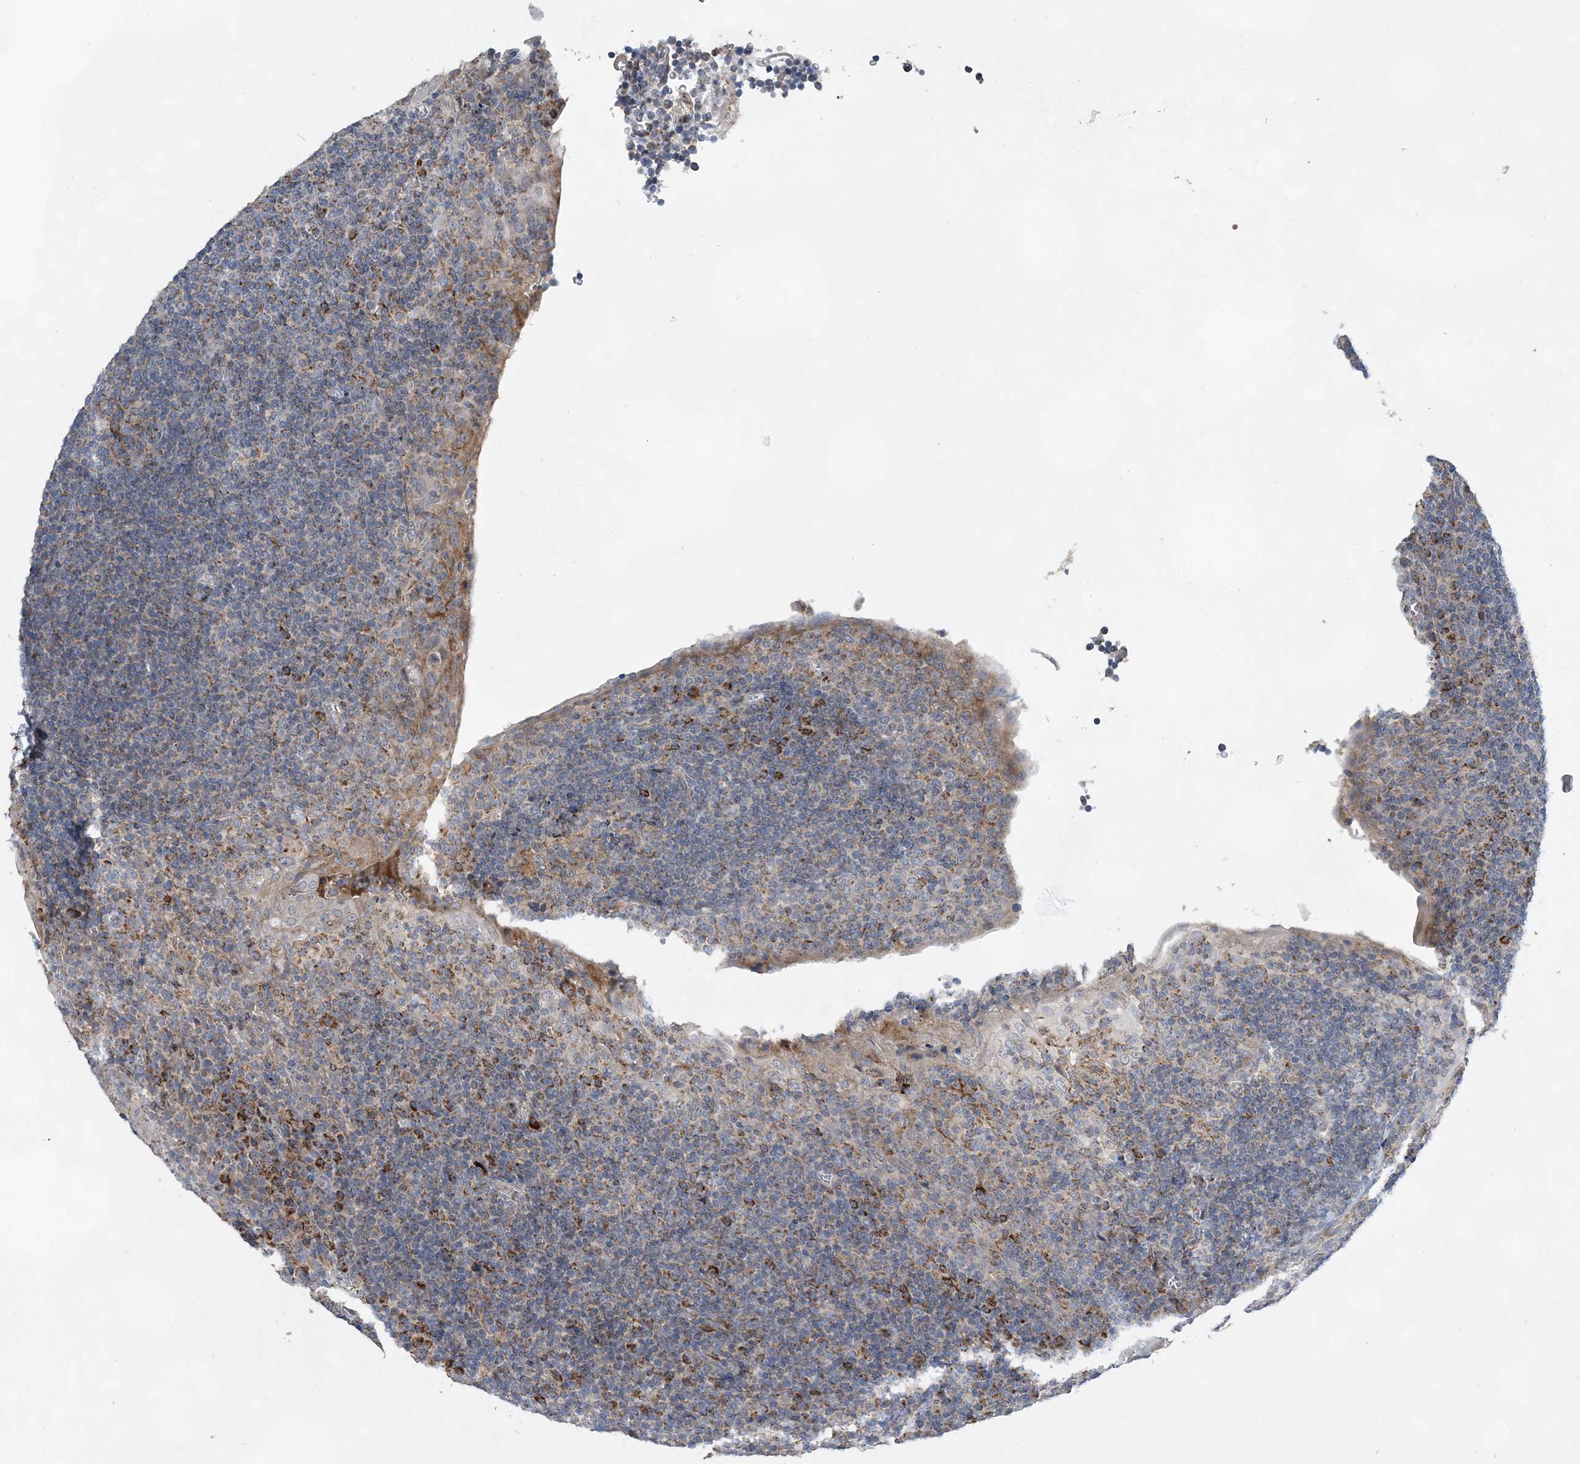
{"staining": {"intensity": "negative", "quantity": "none", "location": "none"}, "tissue": "tonsil", "cell_type": "Germinal center cells", "image_type": "normal", "snomed": [{"axis": "morphology", "description": "Normal tissue, NOS"}, {"axis": "topography", "description": "Tonsil"}], "caption": "Tonsil was stained to show a protein in brown. There is no significant staining in germinal center cells. (DAB (3,3'-diaminobenzidine) immunohistochemistry with hematoxylin counter stain).", "gene": "TRAPPC13", "patient": {"sex": "male", "age": 37}}